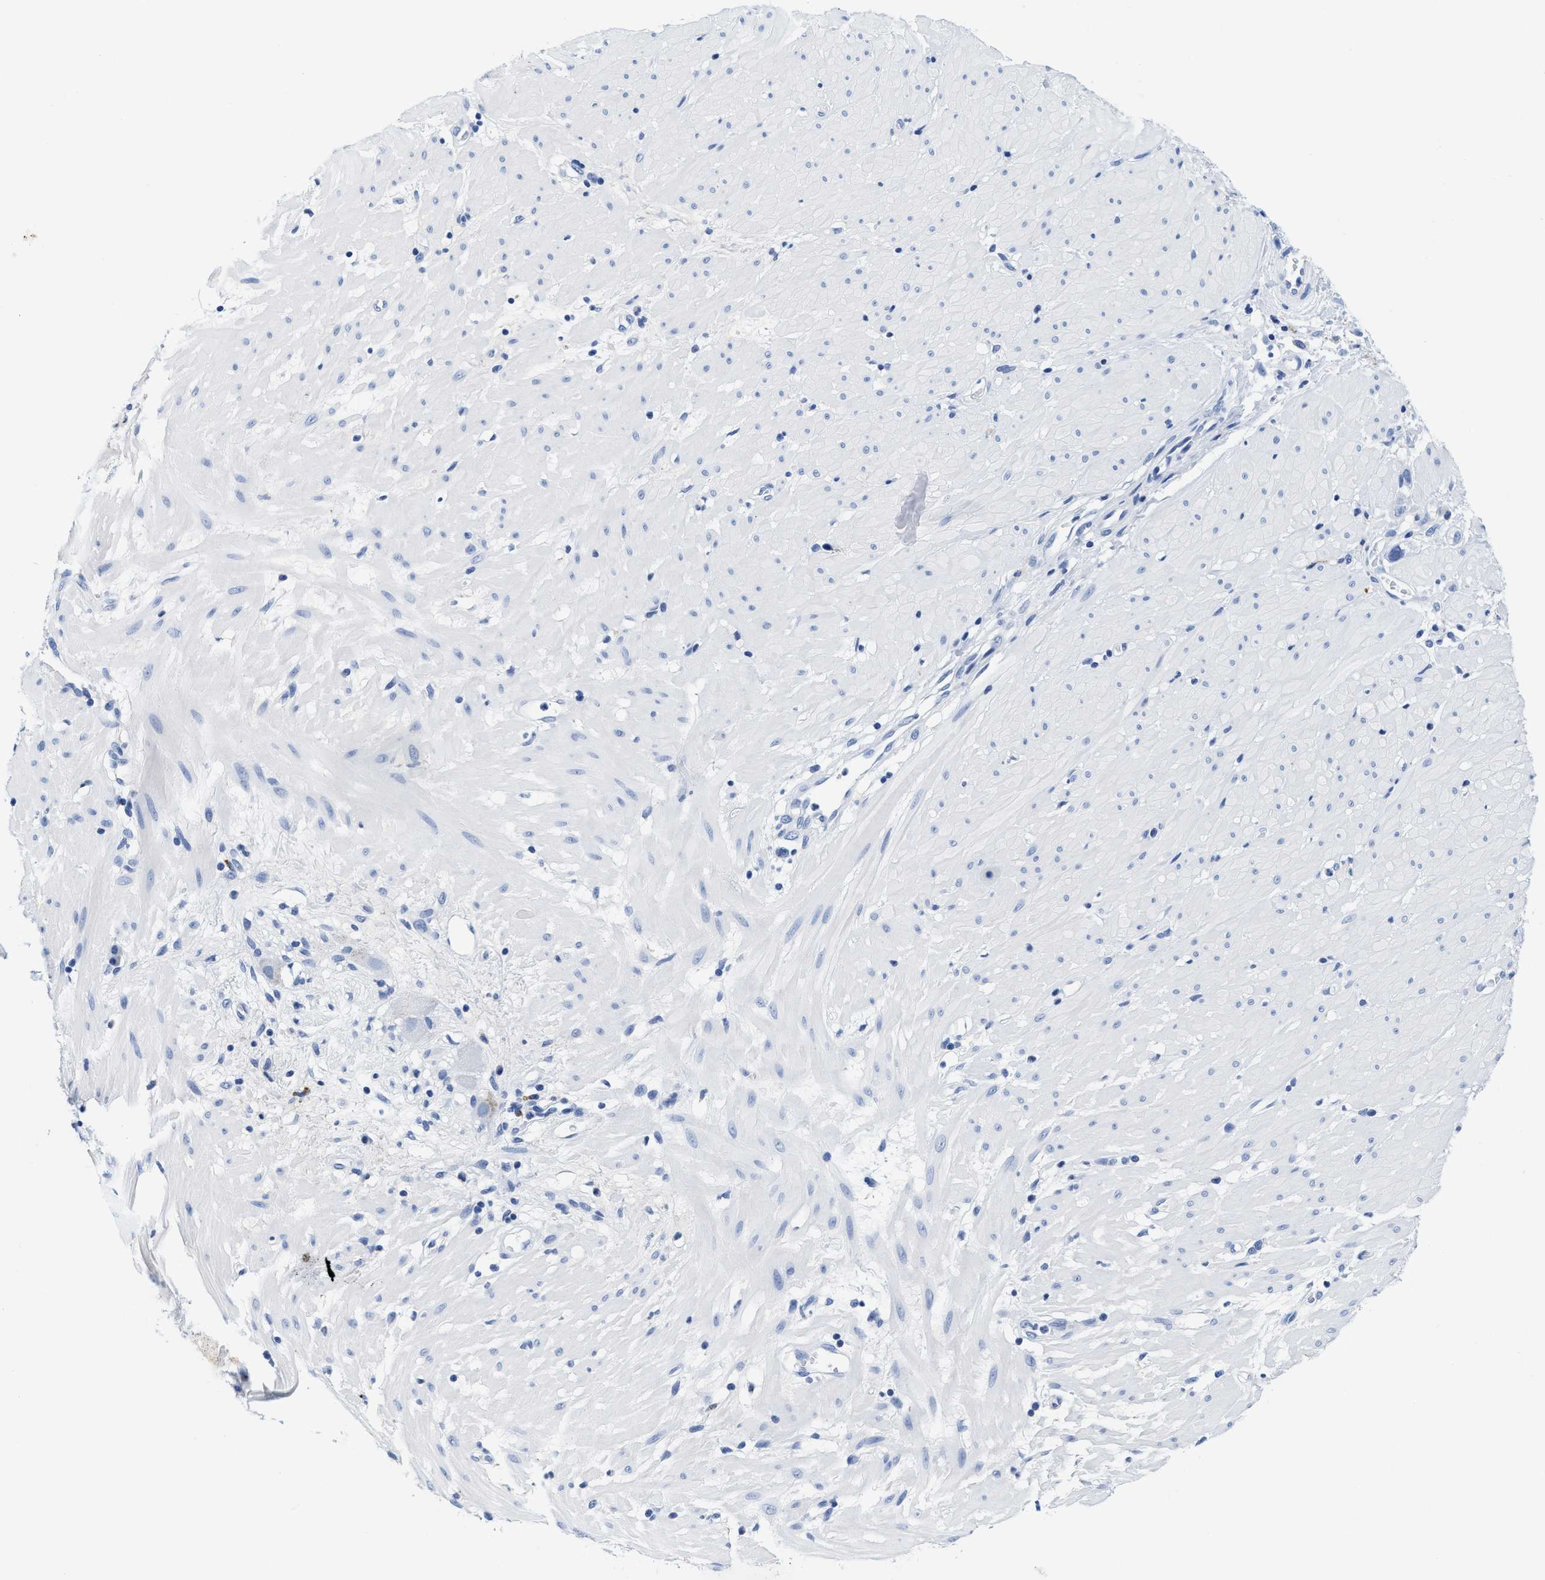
{"staining": {"intensity": "negative", "quantity": "none", "location": "none"}, "tissue": "stomach cancer", "cell_type": "Tumor cells", "image_type": "cancer", "snomed": [{"axis": "morphology", "description": "Adenocarcinoma, NOS"}, {"axis": "topography", "description": "Stomach"}, {"axis": "topography", "description": "Stomach, lower"}], "caption": "Stomach cancer was stained to show a protein in brown. There is no significant expression in tumor cells.", "gene": "TTC3", "patient": {"sex": "female", "age": 48}}